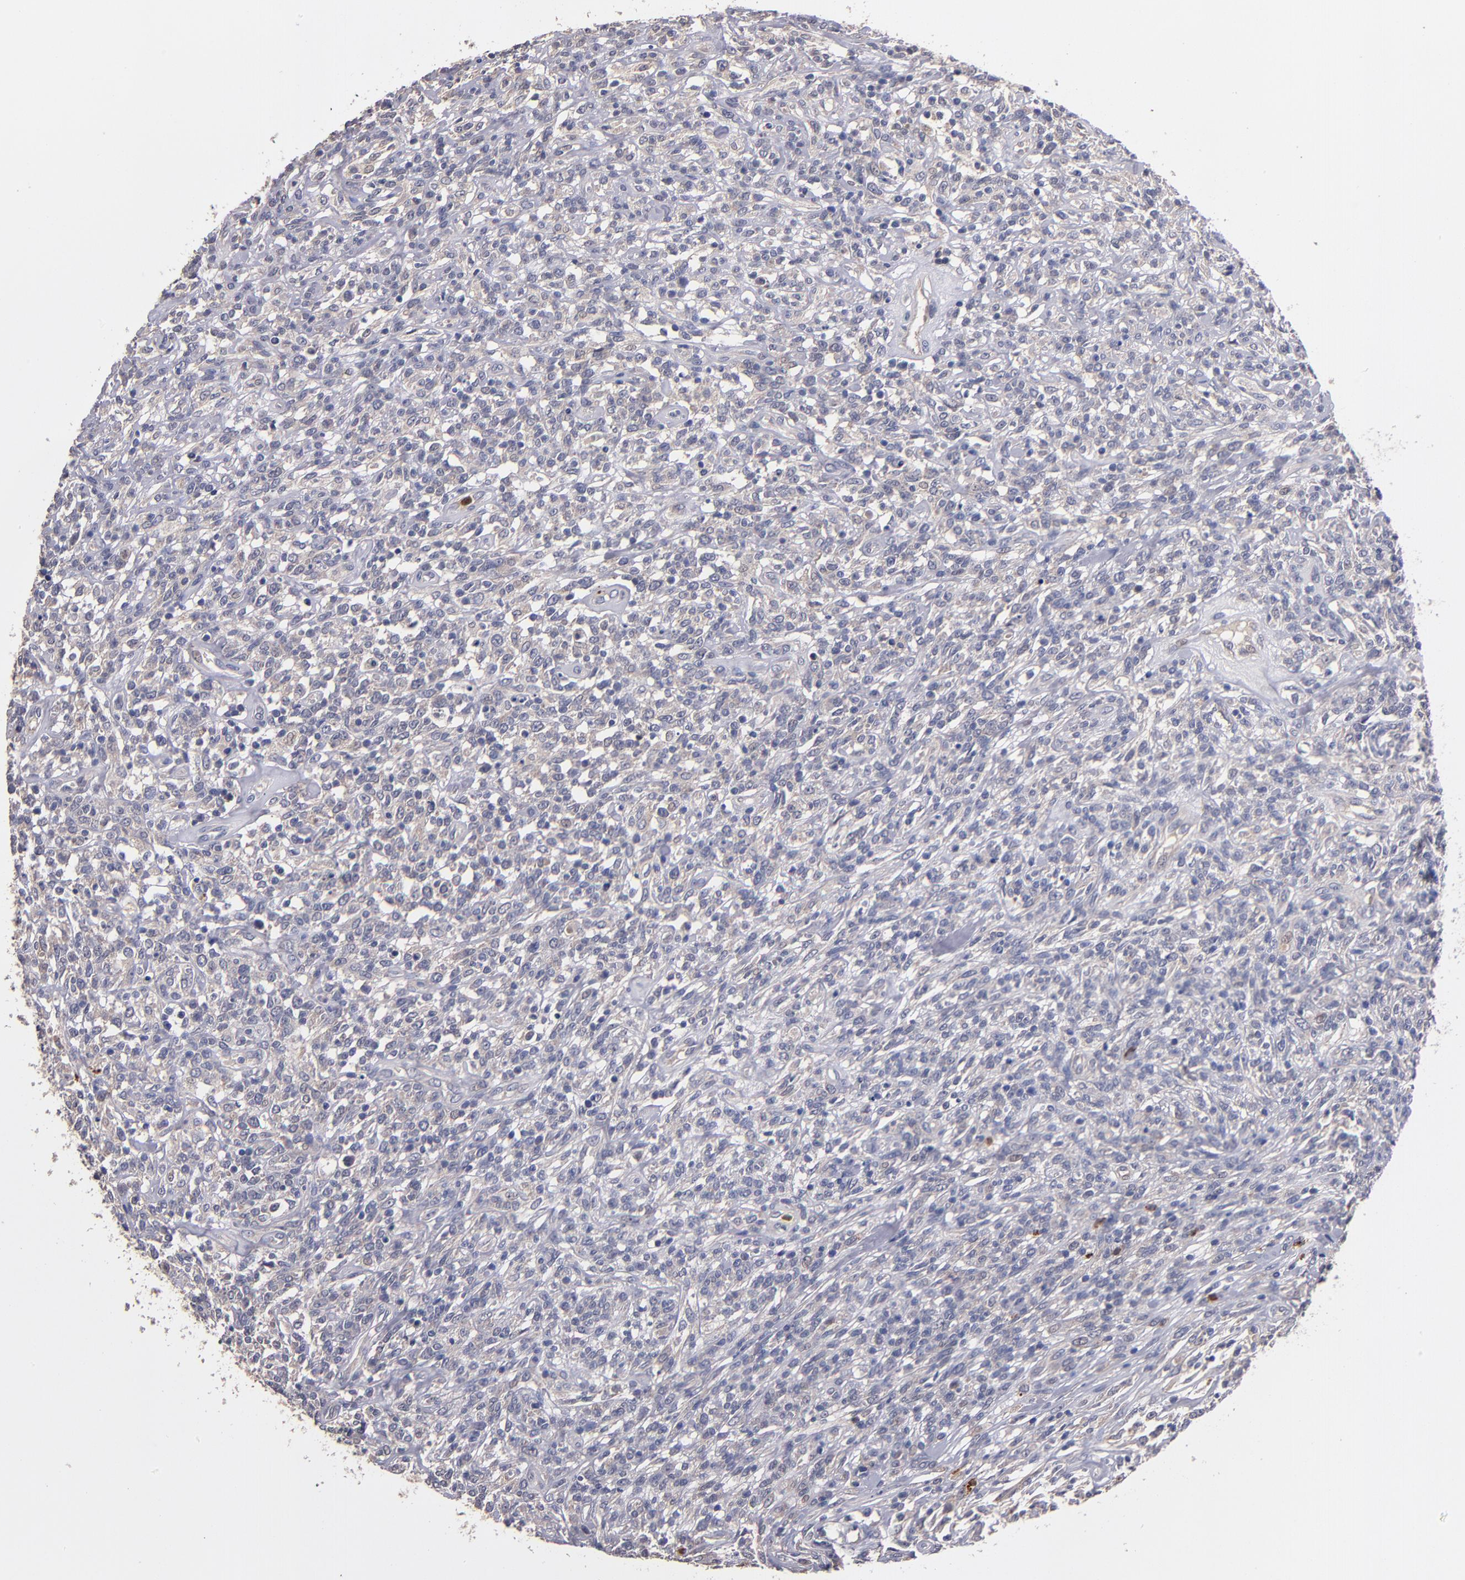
{"staining": {"intensity": "negative", "quantity": "none", "location": "none"}, "tissue": "lymphoma", "cell_type": "Tumor cells", "image_type": "cancer", "snomed": [{"axis": "morphology", "description": "Malignant lymphoma, non-Hodgkin's type, High grade"}, {"axis": "topography", "description": "Lymph node"}], "caption": "A photomicrograph of lymphoma stained for a protein reveals no brown staining in tumor cells.", "gene": "TTLL12", "patient": {"sex": "female", "age": 73}}